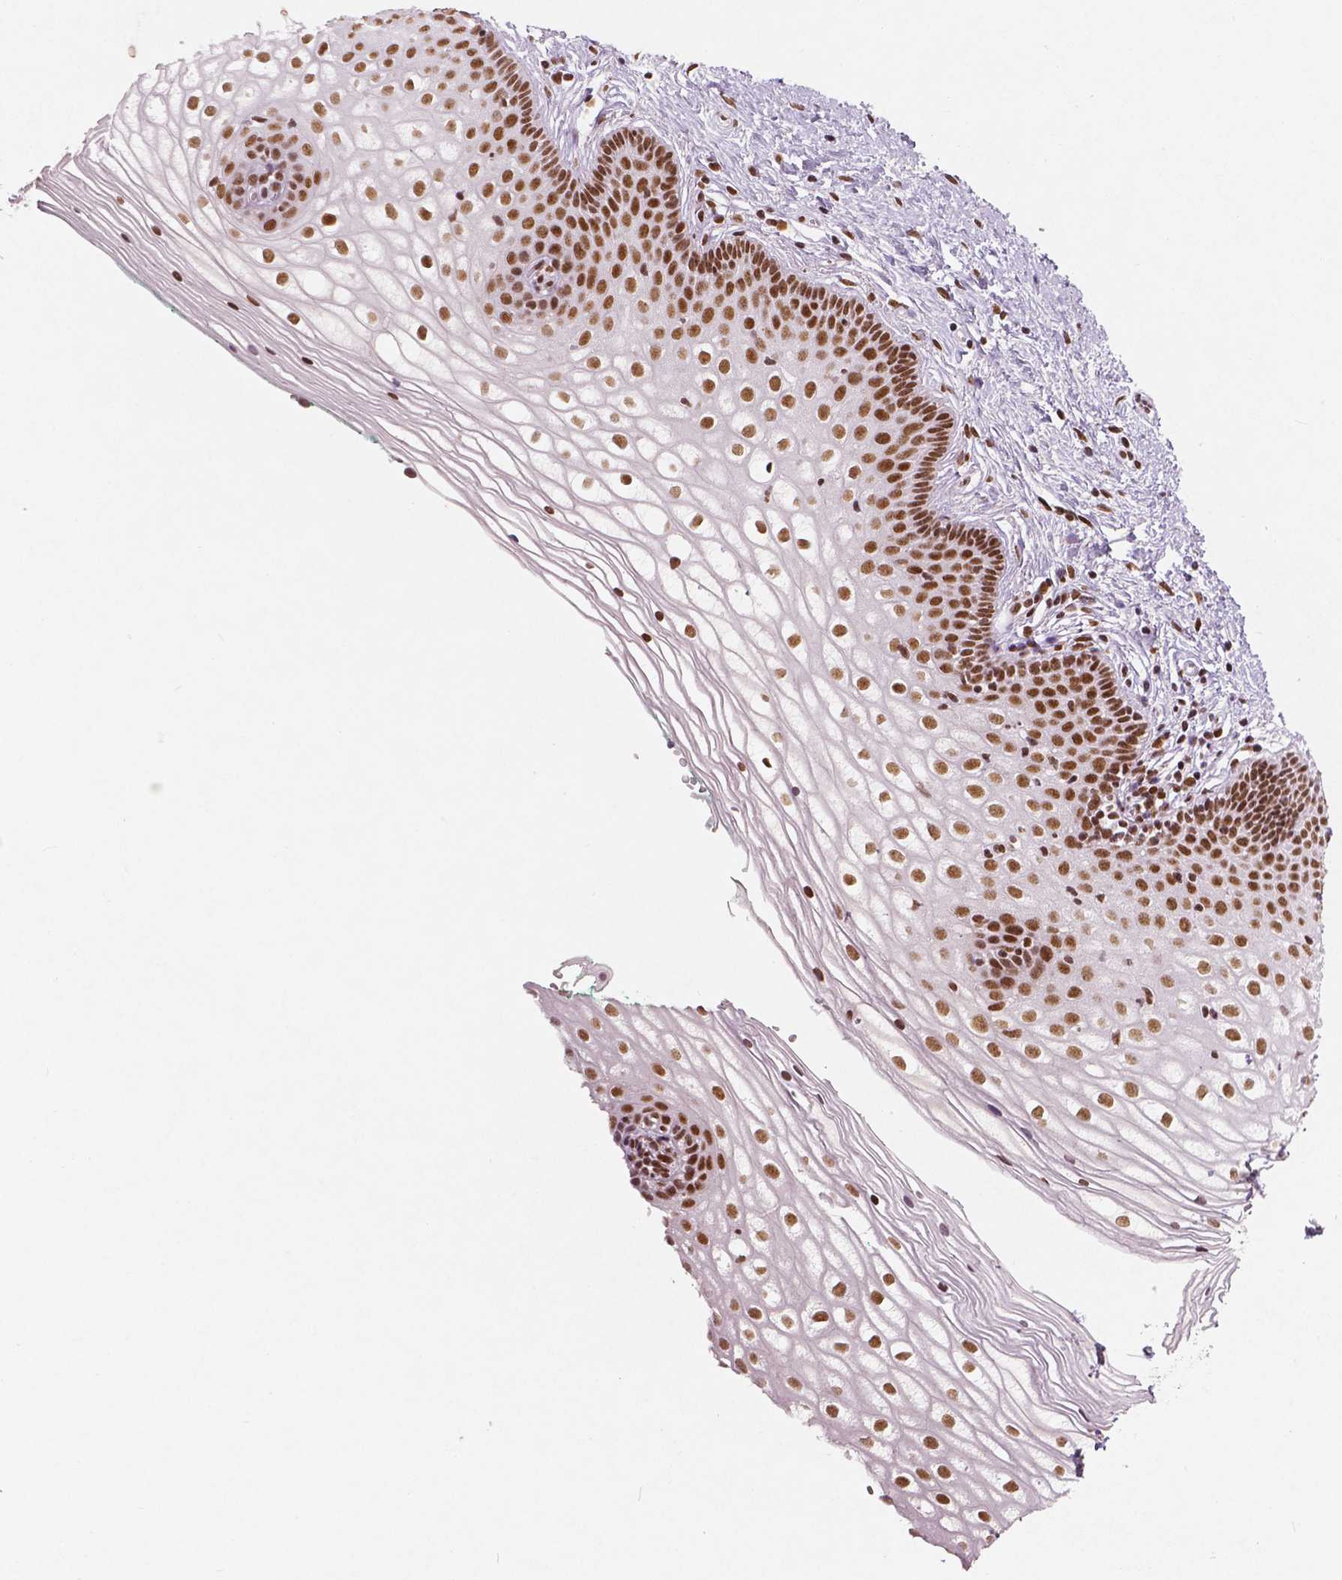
{"staining": {"intensity": "moderate", "quantity": "25%-75%", "location": "nuclear"}, "tissue": "vagina", "cell_type": "Squamous epithelial cells", "image_type": "normal", "snomed": [{"axis": "morphology", "description": "Normal tissue, NOS"}, {"axis": "topography", "description": "Vagina"}], "caption": "A brown stain highlights moderate nuclear staining of a protein in squamous epithelial cells of unremarkable human vagina. Using DAB (3,3'-diaminobenzidine) (brown) and hematoxylin (blue) stains, captured at high magnification using brightfield microscopy.", "gene": "BRD4", "patient": {"sex": "female", "age": 36}}